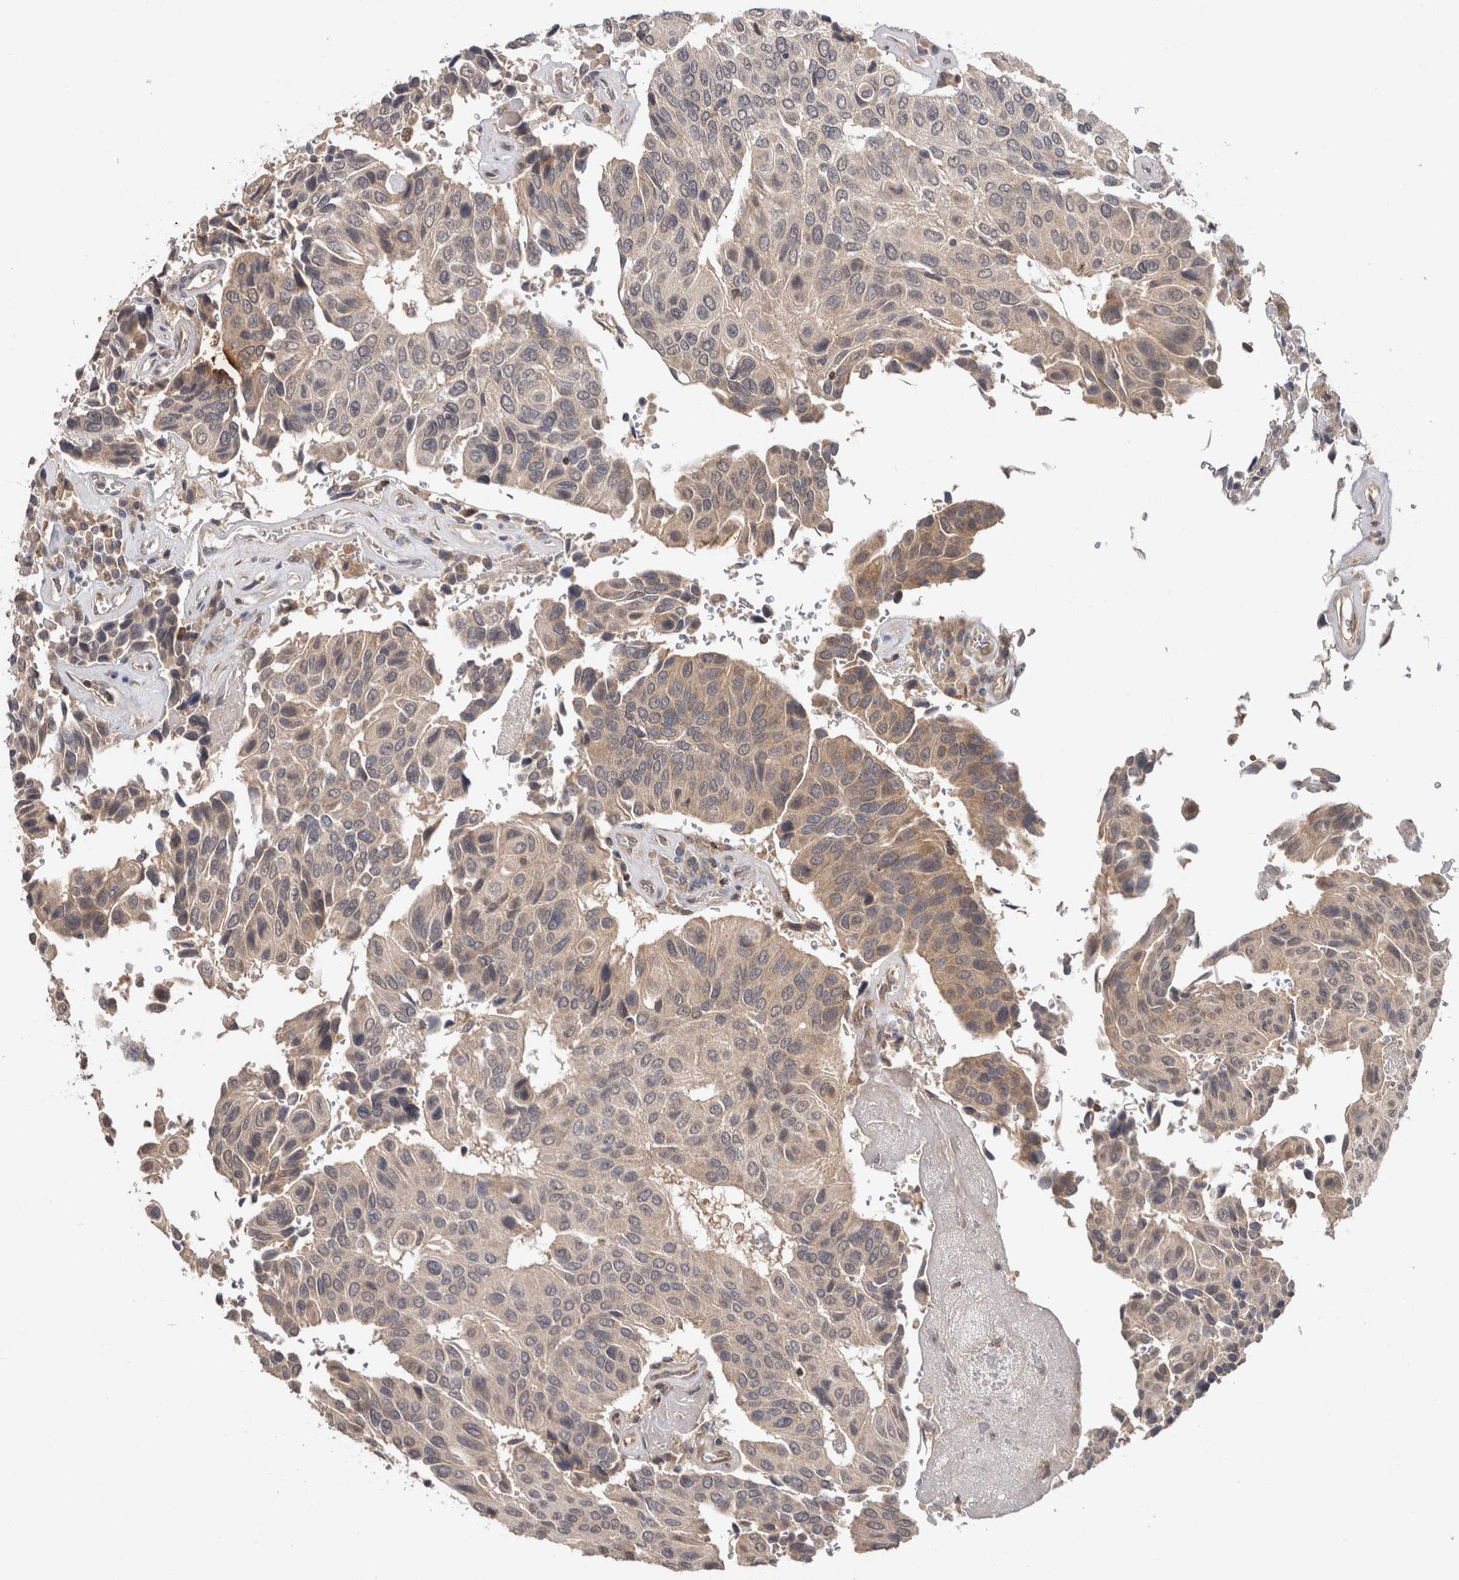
{"staining": {"intensity": "weak", "quantity": "<25%", "location": "cytoplasmic/membranous"}, "tissue": "urothelial cancer", "cell_type": "Tumor cells", "image_type": "cancer", "snomed": [{"axis": "morphology", "description": "Urothelial carcinoma, High grade"}, {"axis": "topography", "description": "Urinary bladder"}], "caption": "An image of human high-grade urothelial carcinoma is negative for staining in tumor cells.", "gene": "HMOX2", "patient": {"sex": "male", "age": 66}}